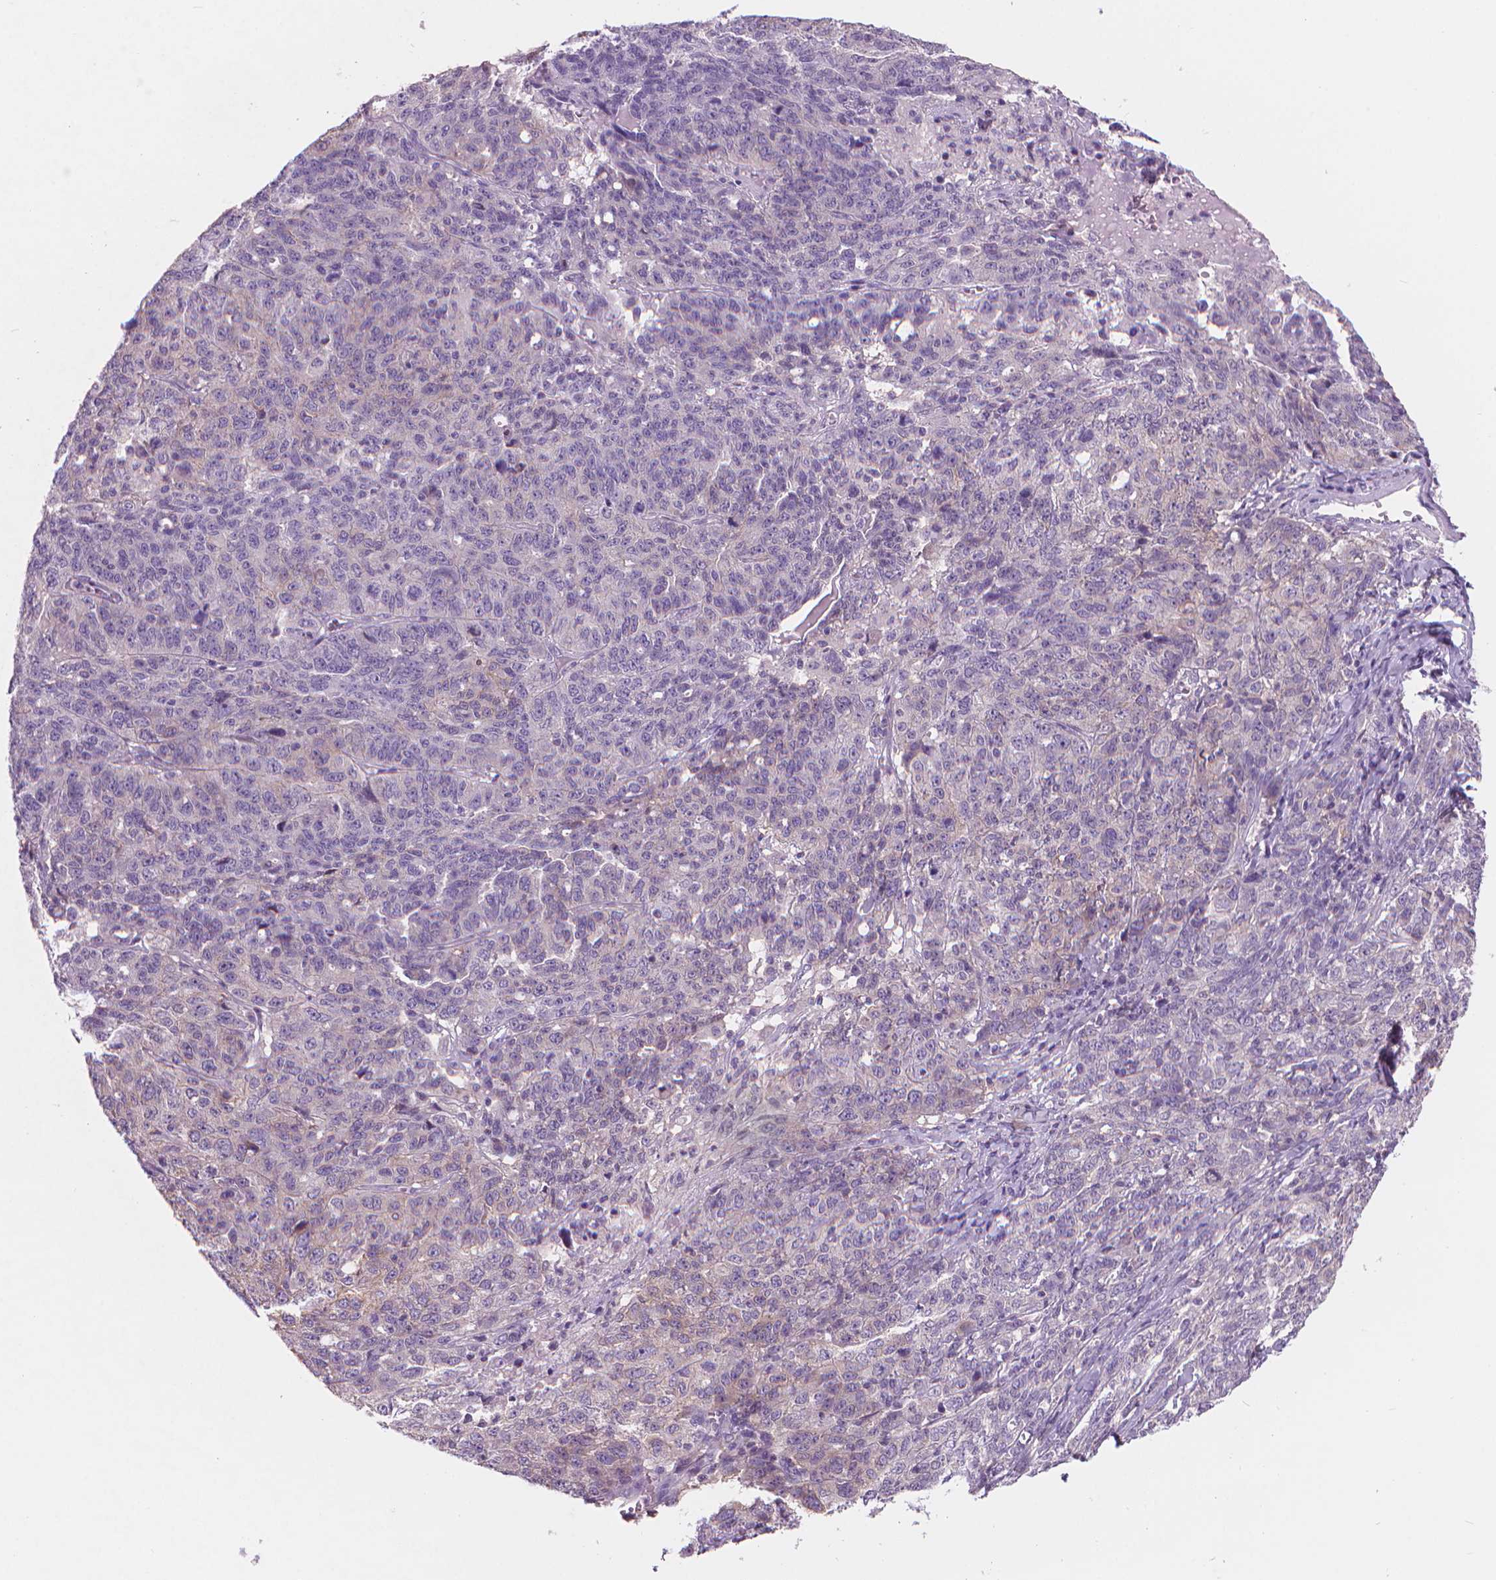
{"staining": {"intensity": "negative", "quantity": "none", "location": "none"}, "tissue": "ovarian cancer", "cell_type": "Tumor cells", "image_type": "cancer", "snomed": [{"axis": "morphology", "description": "Cystadenocarcinoma, serous, NOS"}, {"axis": "topography", "description": "Ovary"}], "caption": "High magnification brightfield microscopy of ovarian cancer stained with DAB (3,3'-diaminobenzidine) (brown) and counterstained with hematoxylin (blue): tumor cells show no significant staining. Brightfield microscopy of immunohistochemistry (IHC) stained with DAB (brown) and hematoxylin (blue), captured at high magnification.", "gene": "ENSG00000187186", "patient": {"sex": "female", "age": 71}}